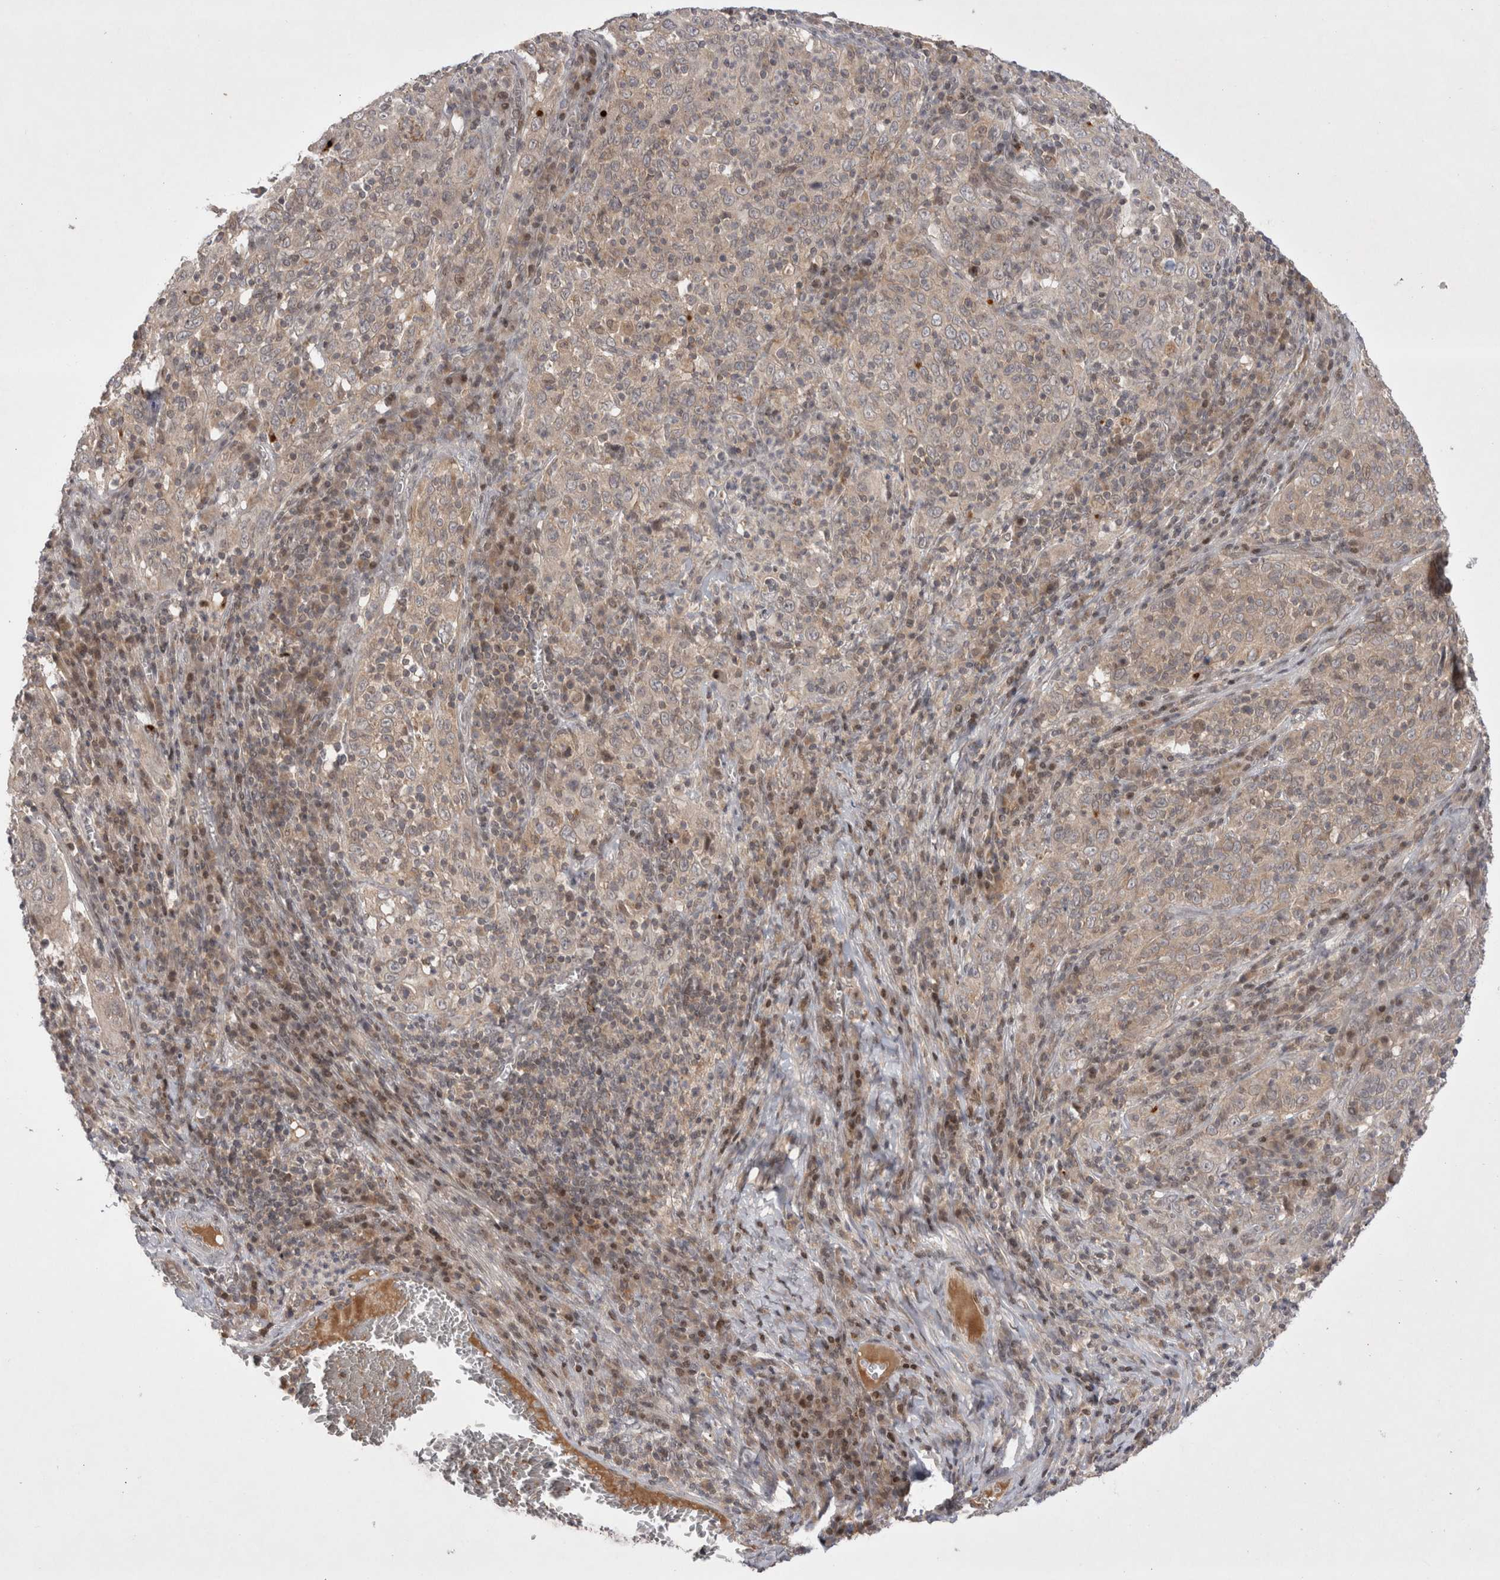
{"staining": {"intensity": "weak", "quantity": ">75%", "location": "cytoplasmic/membranous"}, "tissue": "cervical cancer", "cell_type": "Tumor cells", "image_type": "cancer", "snomed": [{"axis": "morphology", "description": "Squamous cell carcinoma, NOS"}, {"axis": "topography", "description": "Cervix"}], "caption": "DAB immunohistochemical staining of squamous cell carcinoma (cervical) demonstrates weak cytoplasmic/membranous protein staining in about >75% of tumor cells.", "gene": "PLEKHM1", "patient": {"sex": "female", "age": 46}}